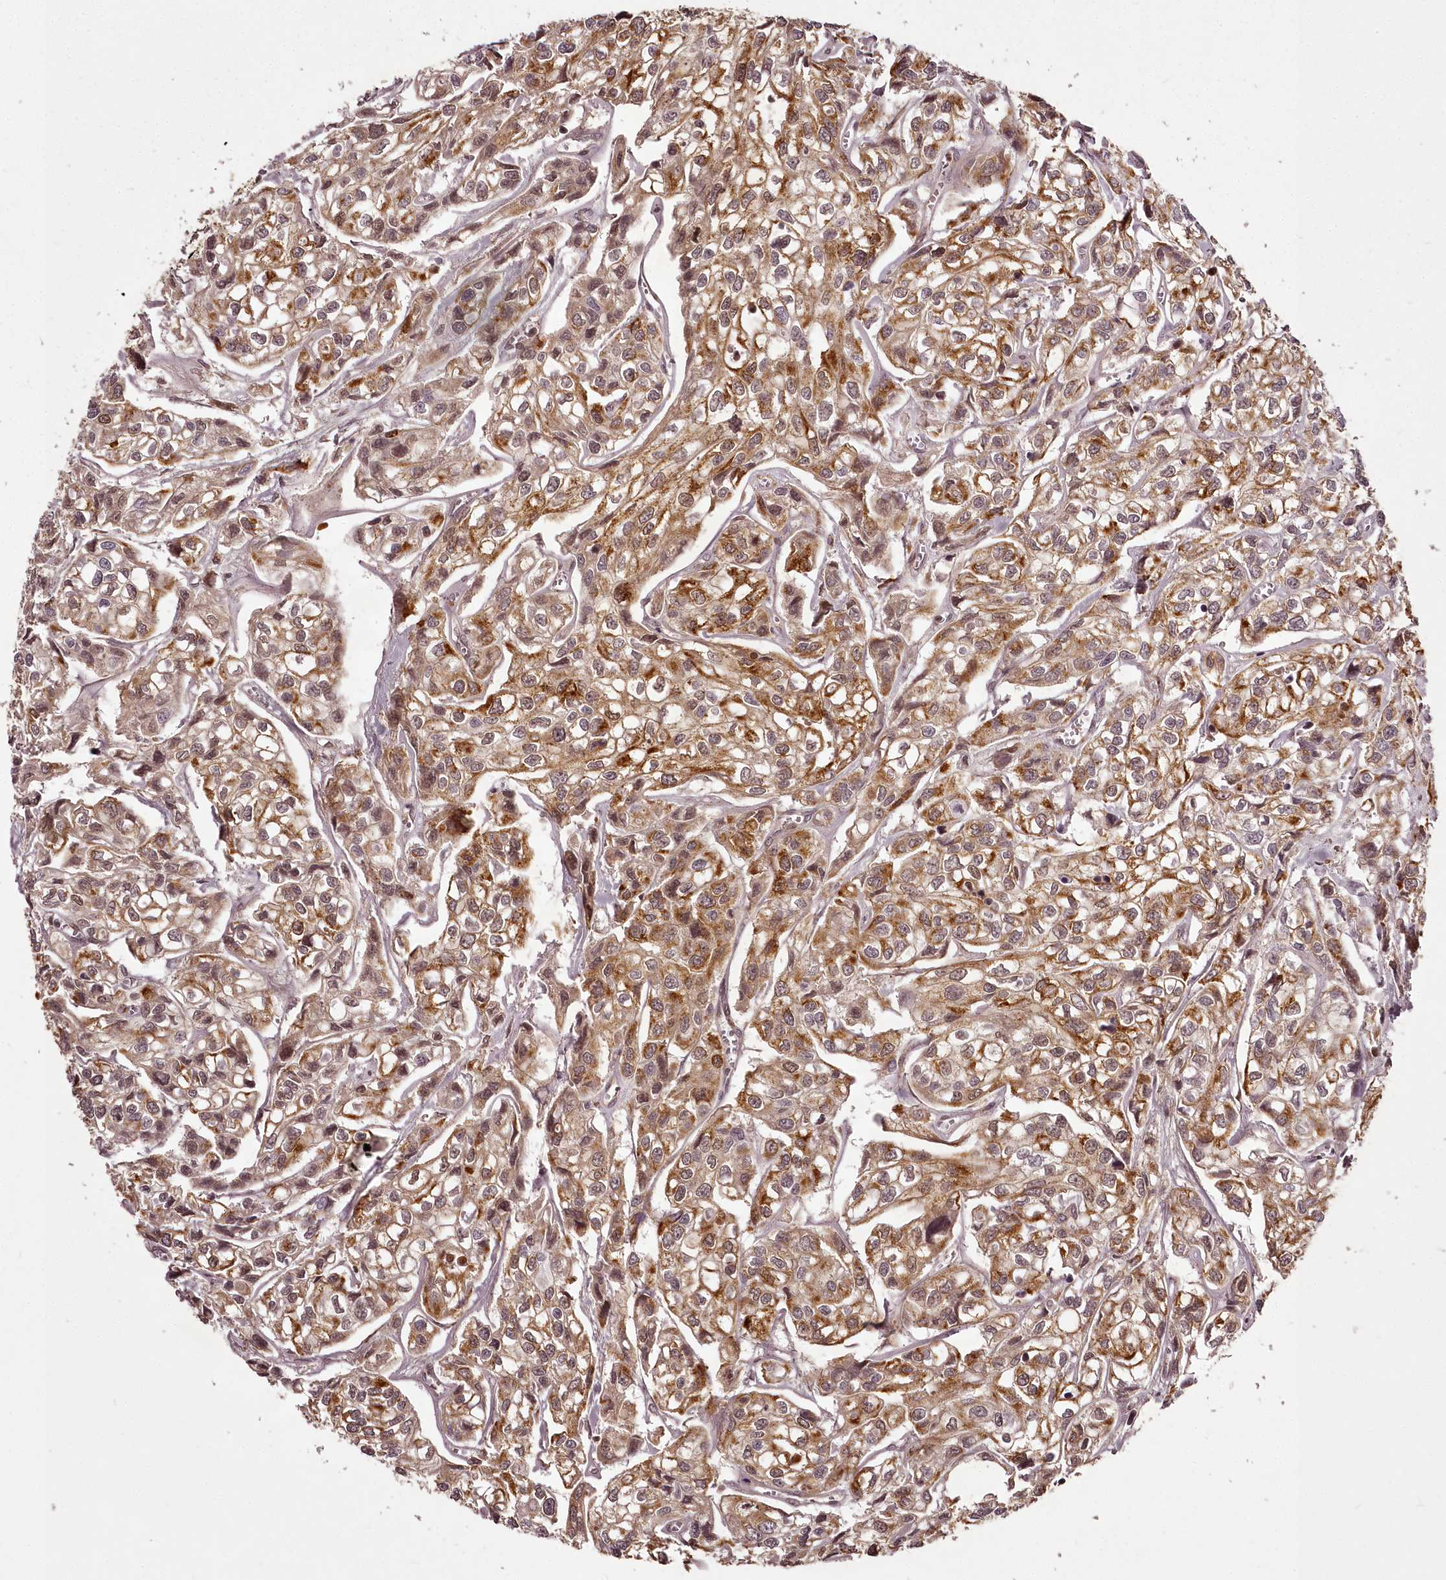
{"staining": {"intensity": "moderate", "quantity": ">75%", "location": "cytoplasmic/membranous"}, "tissue": "urothelial cancer", "cell_type": "Tumor cells", "image_type": "cancer", "snomed": [{"axis": "morphology", "description": "Urothelial carcinoma, High grade"}, {"axis": "topography", "description": "Urinary bladder"}], "caption": "A medium amount of moderate cytoplasmic/membranous expression is identified in approximately >75% of tumor cells in urothelial cancer tissue.", "gene": "CHCHD2", "patient": {"sex": "male", "age": 67}}